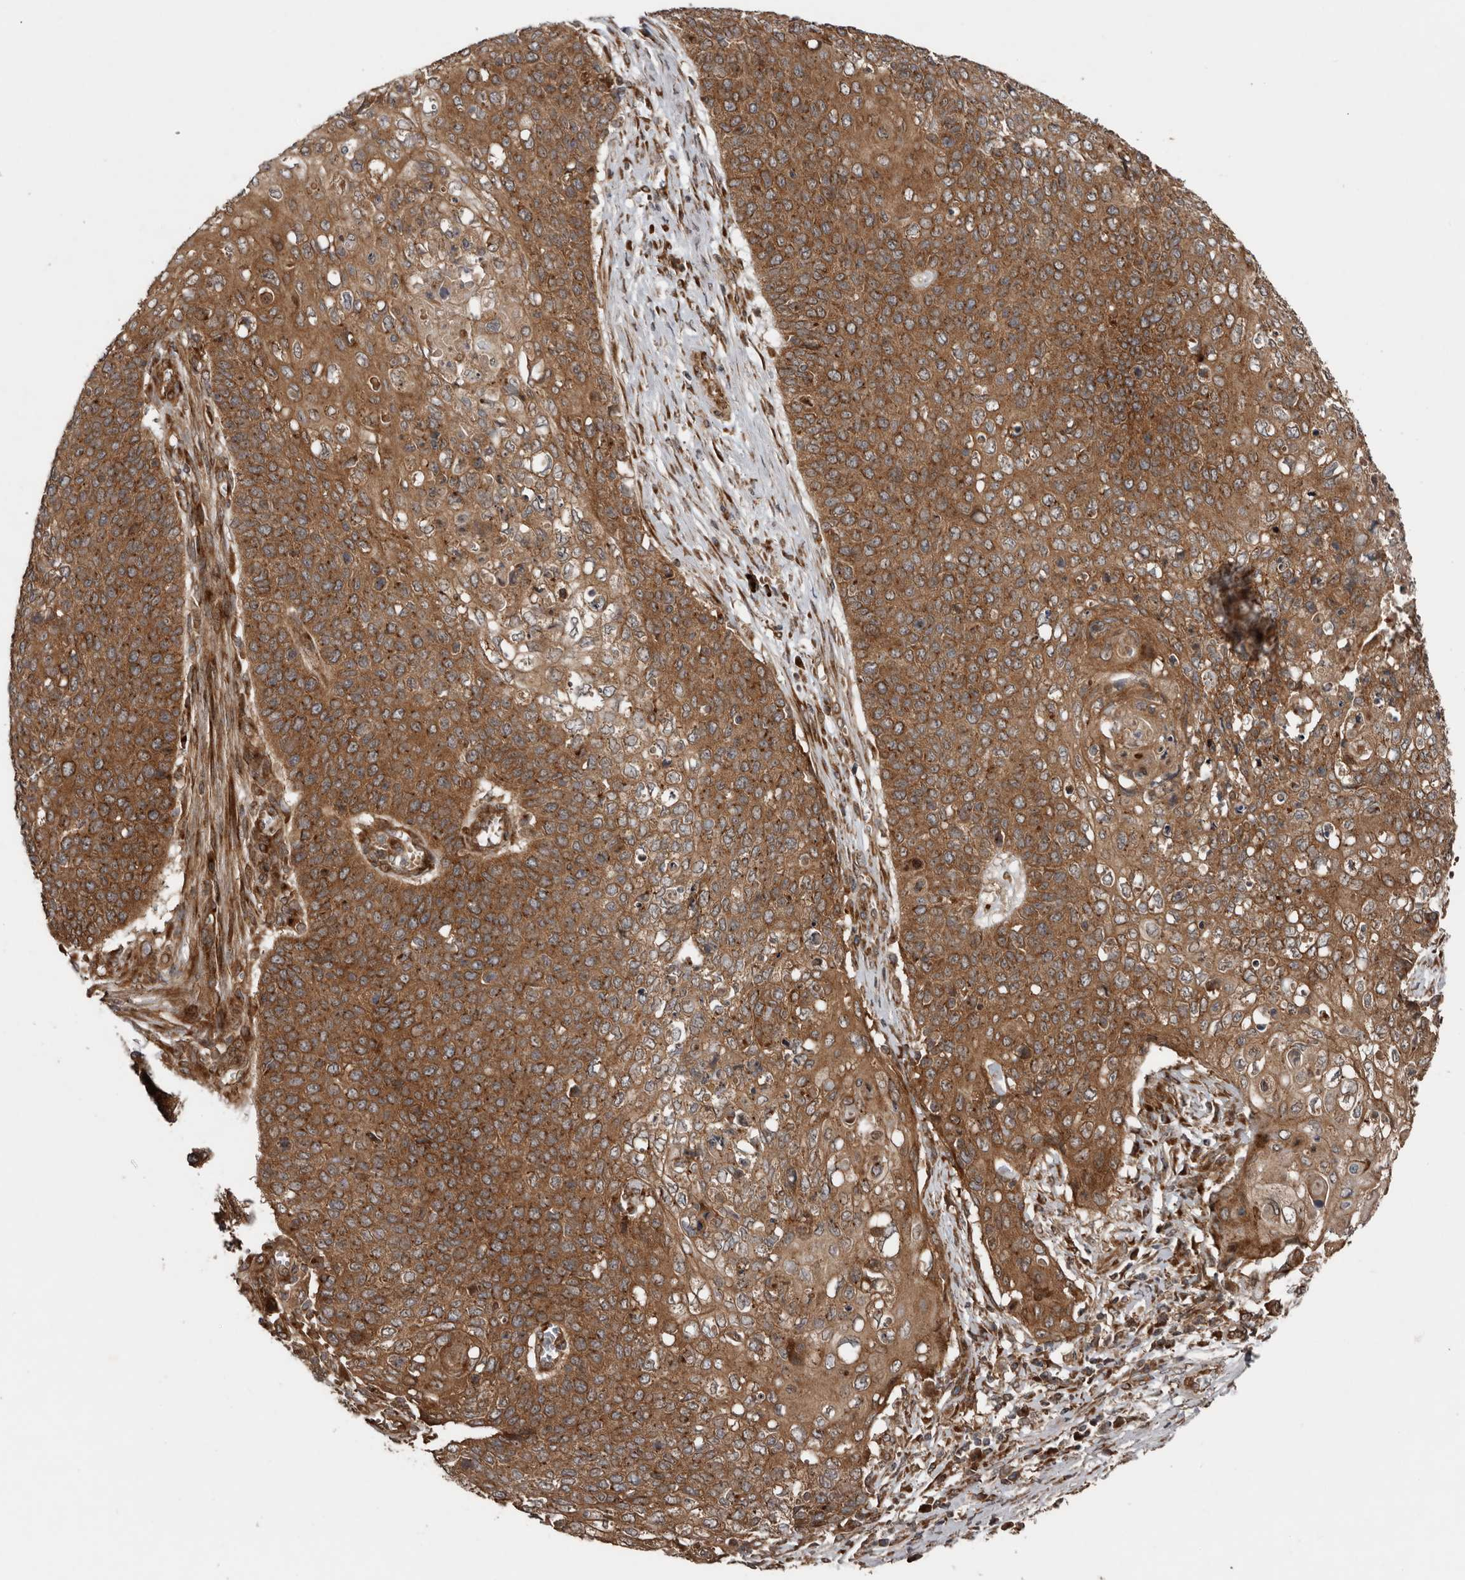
{"staining": {"intensity": "moderate", "quantity": ">75%", "location": "cytoplasmic/membranous"}, "tissue": "cervical cancer", "cell_type": "Tumor cells", "image_type": "cancer", "snomed": [{"axis": "morphology", "description": "Squamous cell carcinoma, NOS"}, {"axis": "topography", "description": "Cervix"}], "caption": "Protein positivity by IHC reveals moderate cytoplasmic/membranous positivity in approximately >75% of tumor cells in squamous cell carcinoma (cervical). (DAB IHC with brightfield microscopy, high magnification).", "gene": "CCDC190", "patient": {"sex": "female", "age": 39}}